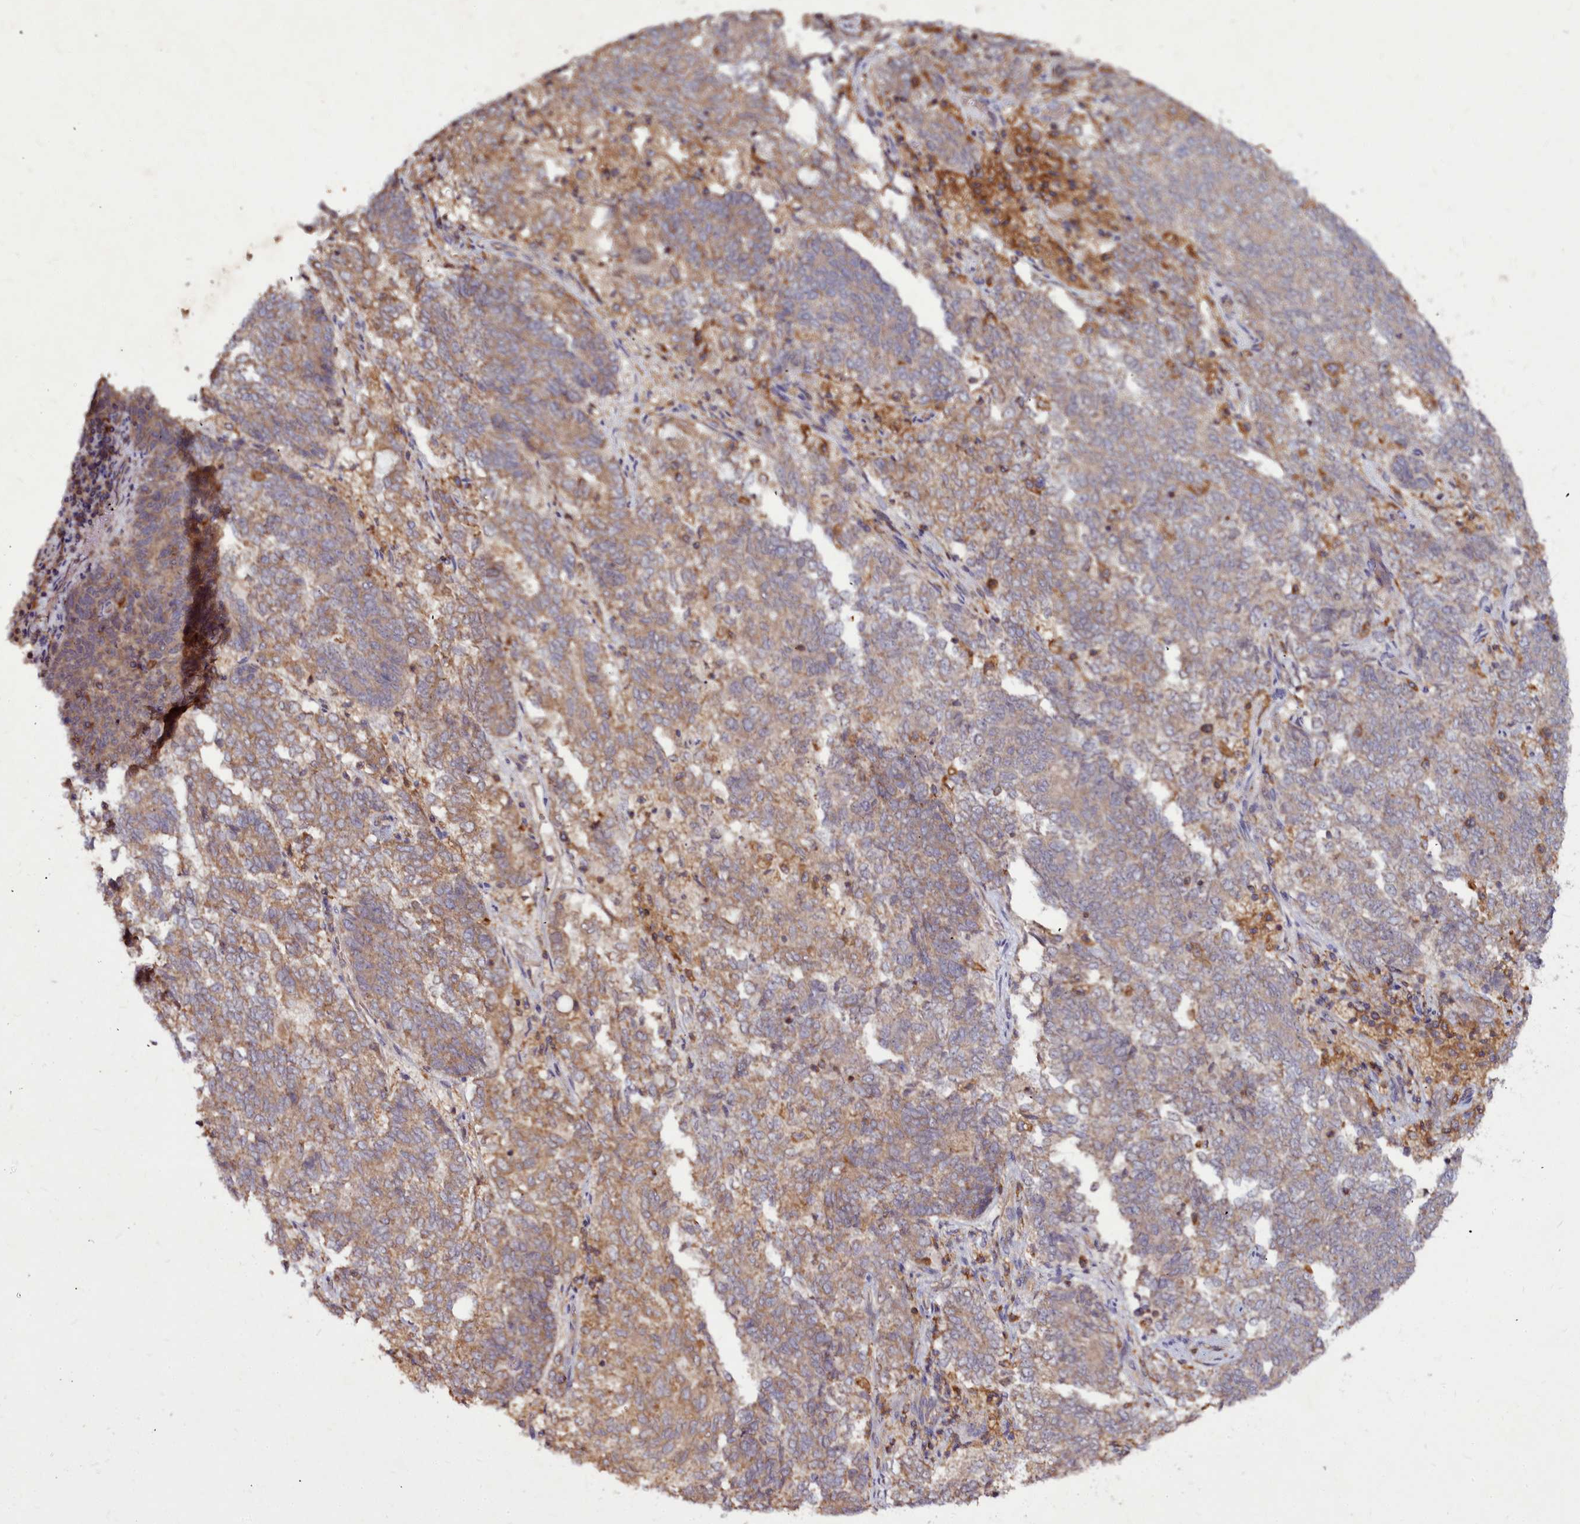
{"staining": {"intensity": "moderate", "quantity": "25%-75%", "location": "cytoplasmic/membranous"}, "tissue": "endometrial cancer", "cell_type": "Tumor cells", "image_type": "cancer", "snomed": [{"axis": "morphology", "description": "Adenocarcinoma, NOS"}, {"axis": "topography", "description": "Endometrium"}], "caption": "Adenocarcinoma (endometrial) stained with a brown dye demonstrates moderate cytoplasmic/membranous positive staining in about 25%-75% of tumor cells.", "gene": "NCKAP1L", "patient": {"sex": "female", "age": 80}}